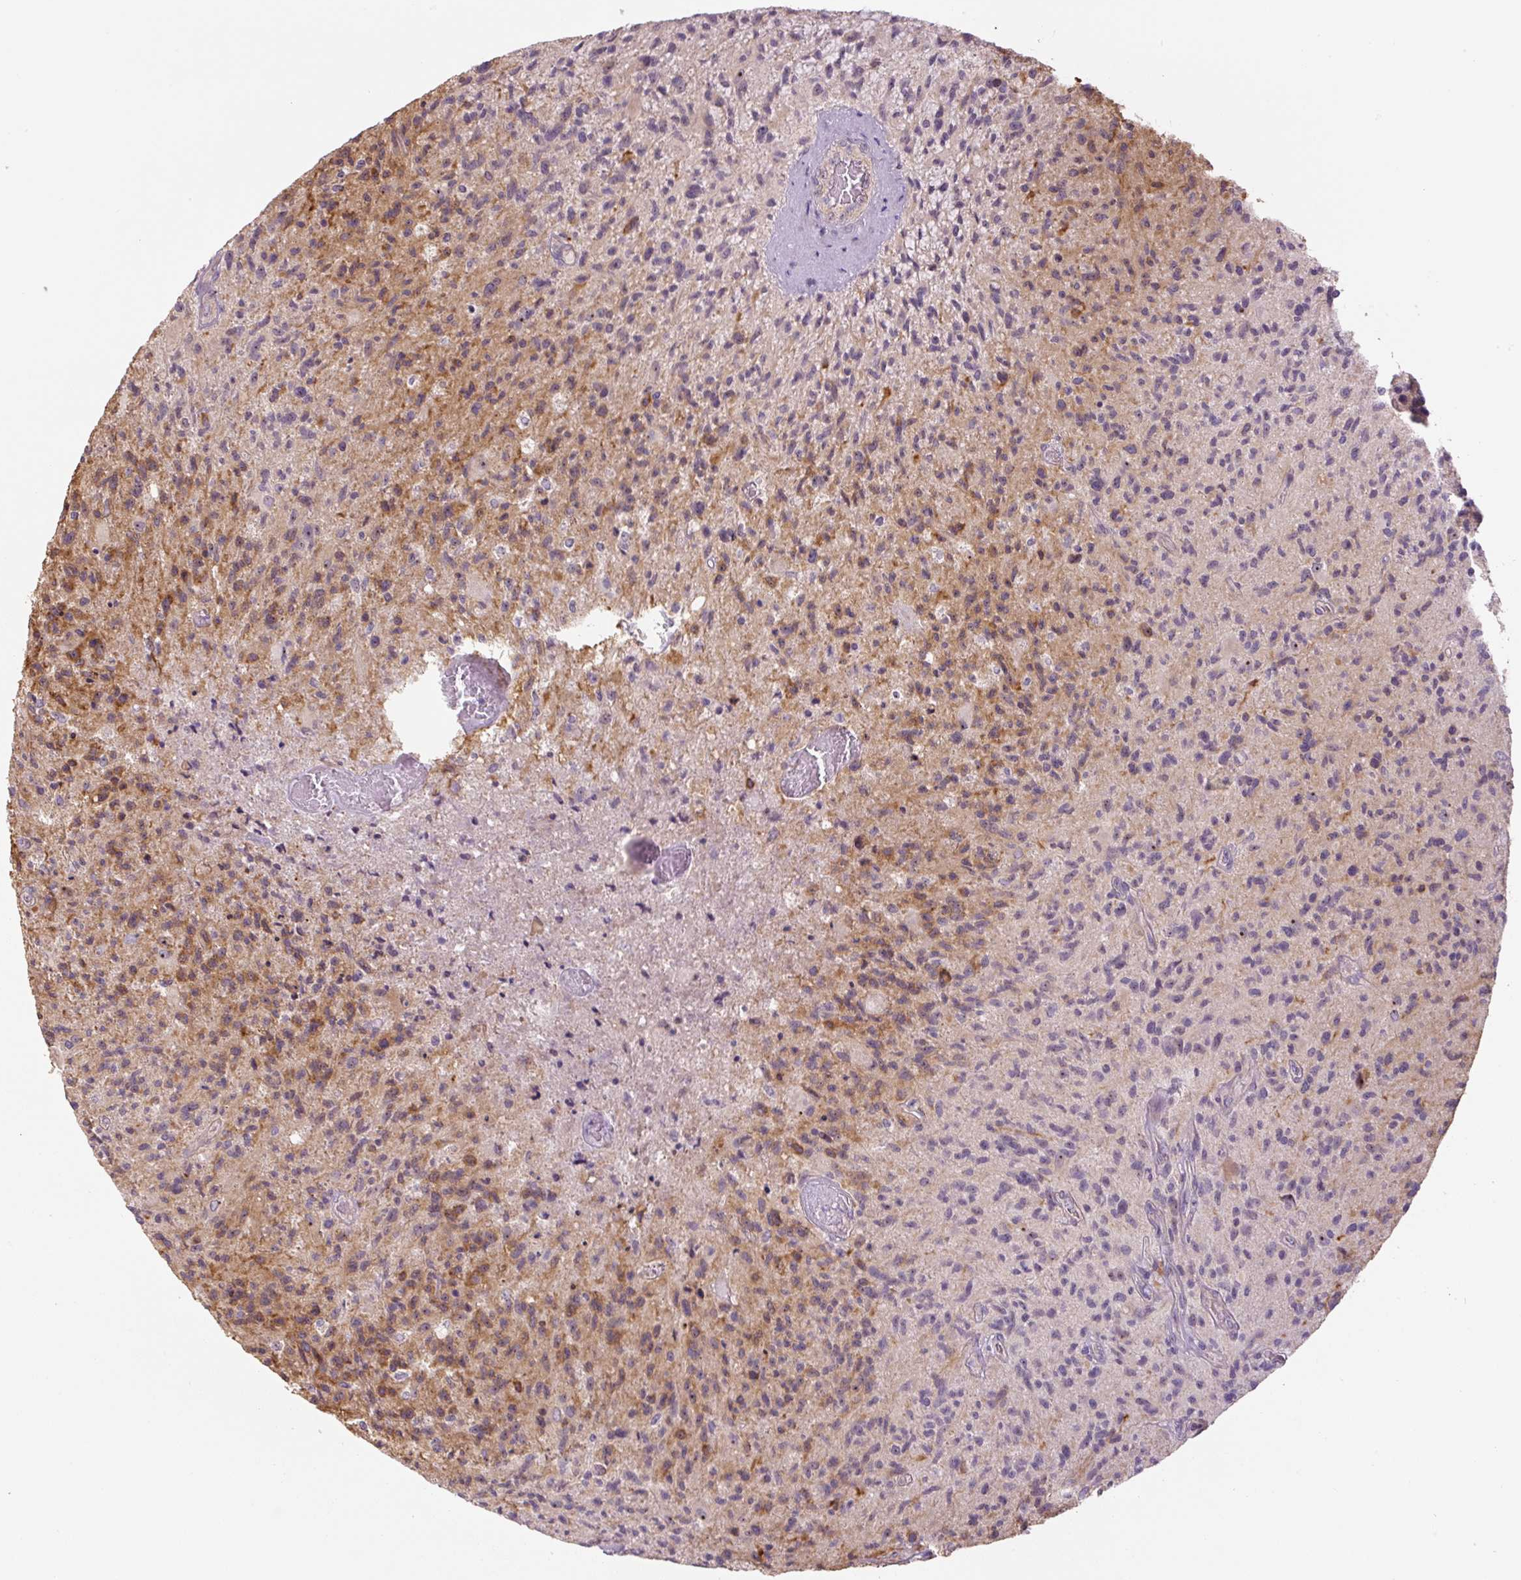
{"staining": {"intensity": "moderate", "quantity": "25%-75%", "location": "cytoplasmic/membranous"}, "tissue": "glioma", "cell_type": "Tumor cells", "image_type": "cancer", "snomed": [{"axis": "morphology", "description": "Glioma, malignant, High grade"}, {"axis": "topography", "description": "Brain"}], "caption": "IHC of human high-grade glioma (malignant) displays medium levels of moderate cytoplasmic/membranous positivity in approximately 25%-75% of tumor cells.", "gene": "TMEM151B", "patient": {"sex": "female", "age": 70}}